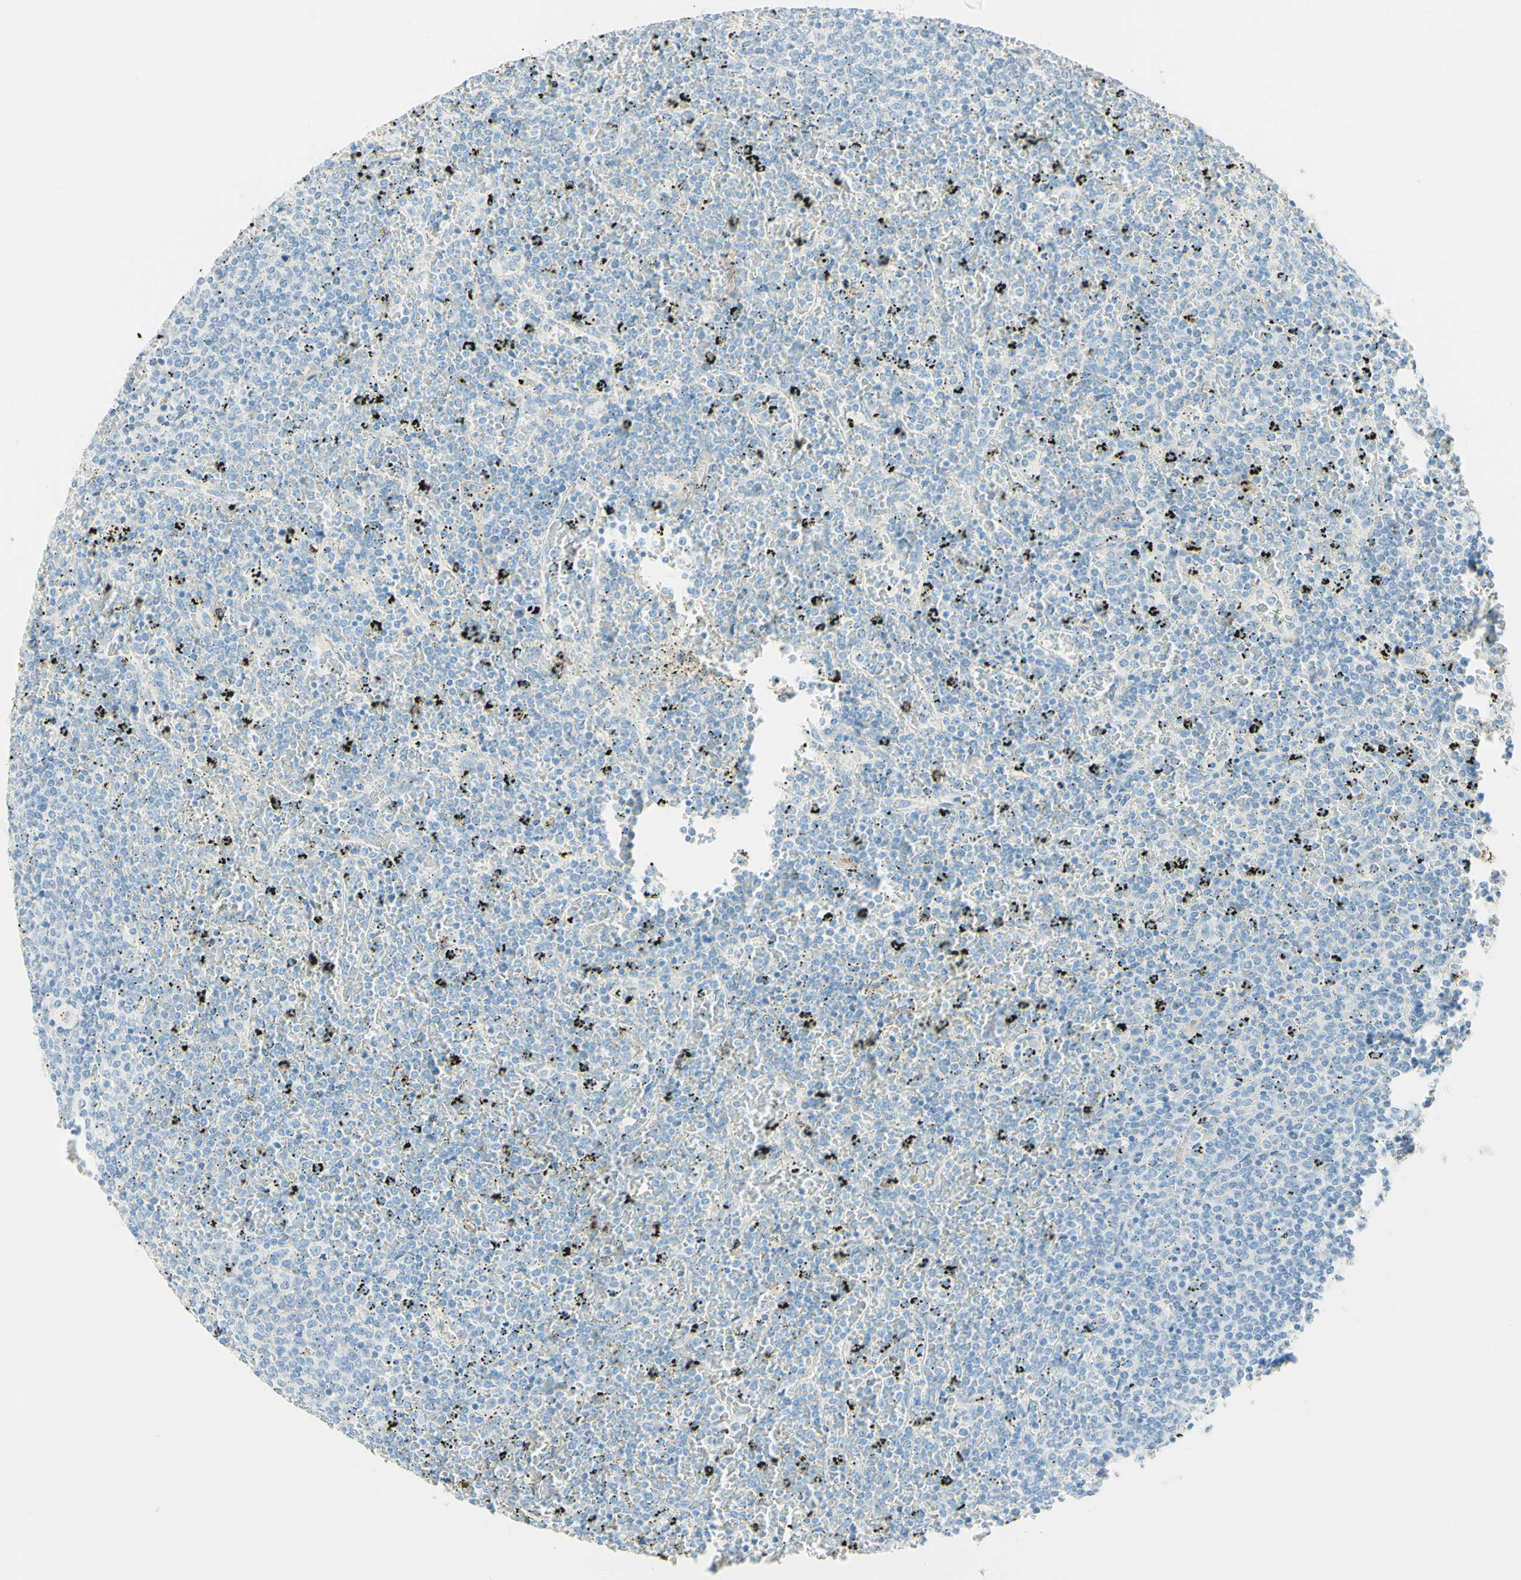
{"staining": {"intensity": "negative", "quantity": "none", "location": "none"}, "tissue": "lymphoma", "cell_type": "Tumor cells", "image_type": "cancer", "snomed": [{"axis": "morphology", "description": "Malignant lymphoma, non-Hodgkin's type, Low grade"}, {"axis": "topography", "description": "Spleen"}], "caption": "DAB (3,3'-diaminobenzidine) immunohistochemical staining of human lymphoma demonstrates no significant staining in tumor cells.", "gene": "TMEM132D", "patient": {"sex": "female", "age": 77}}